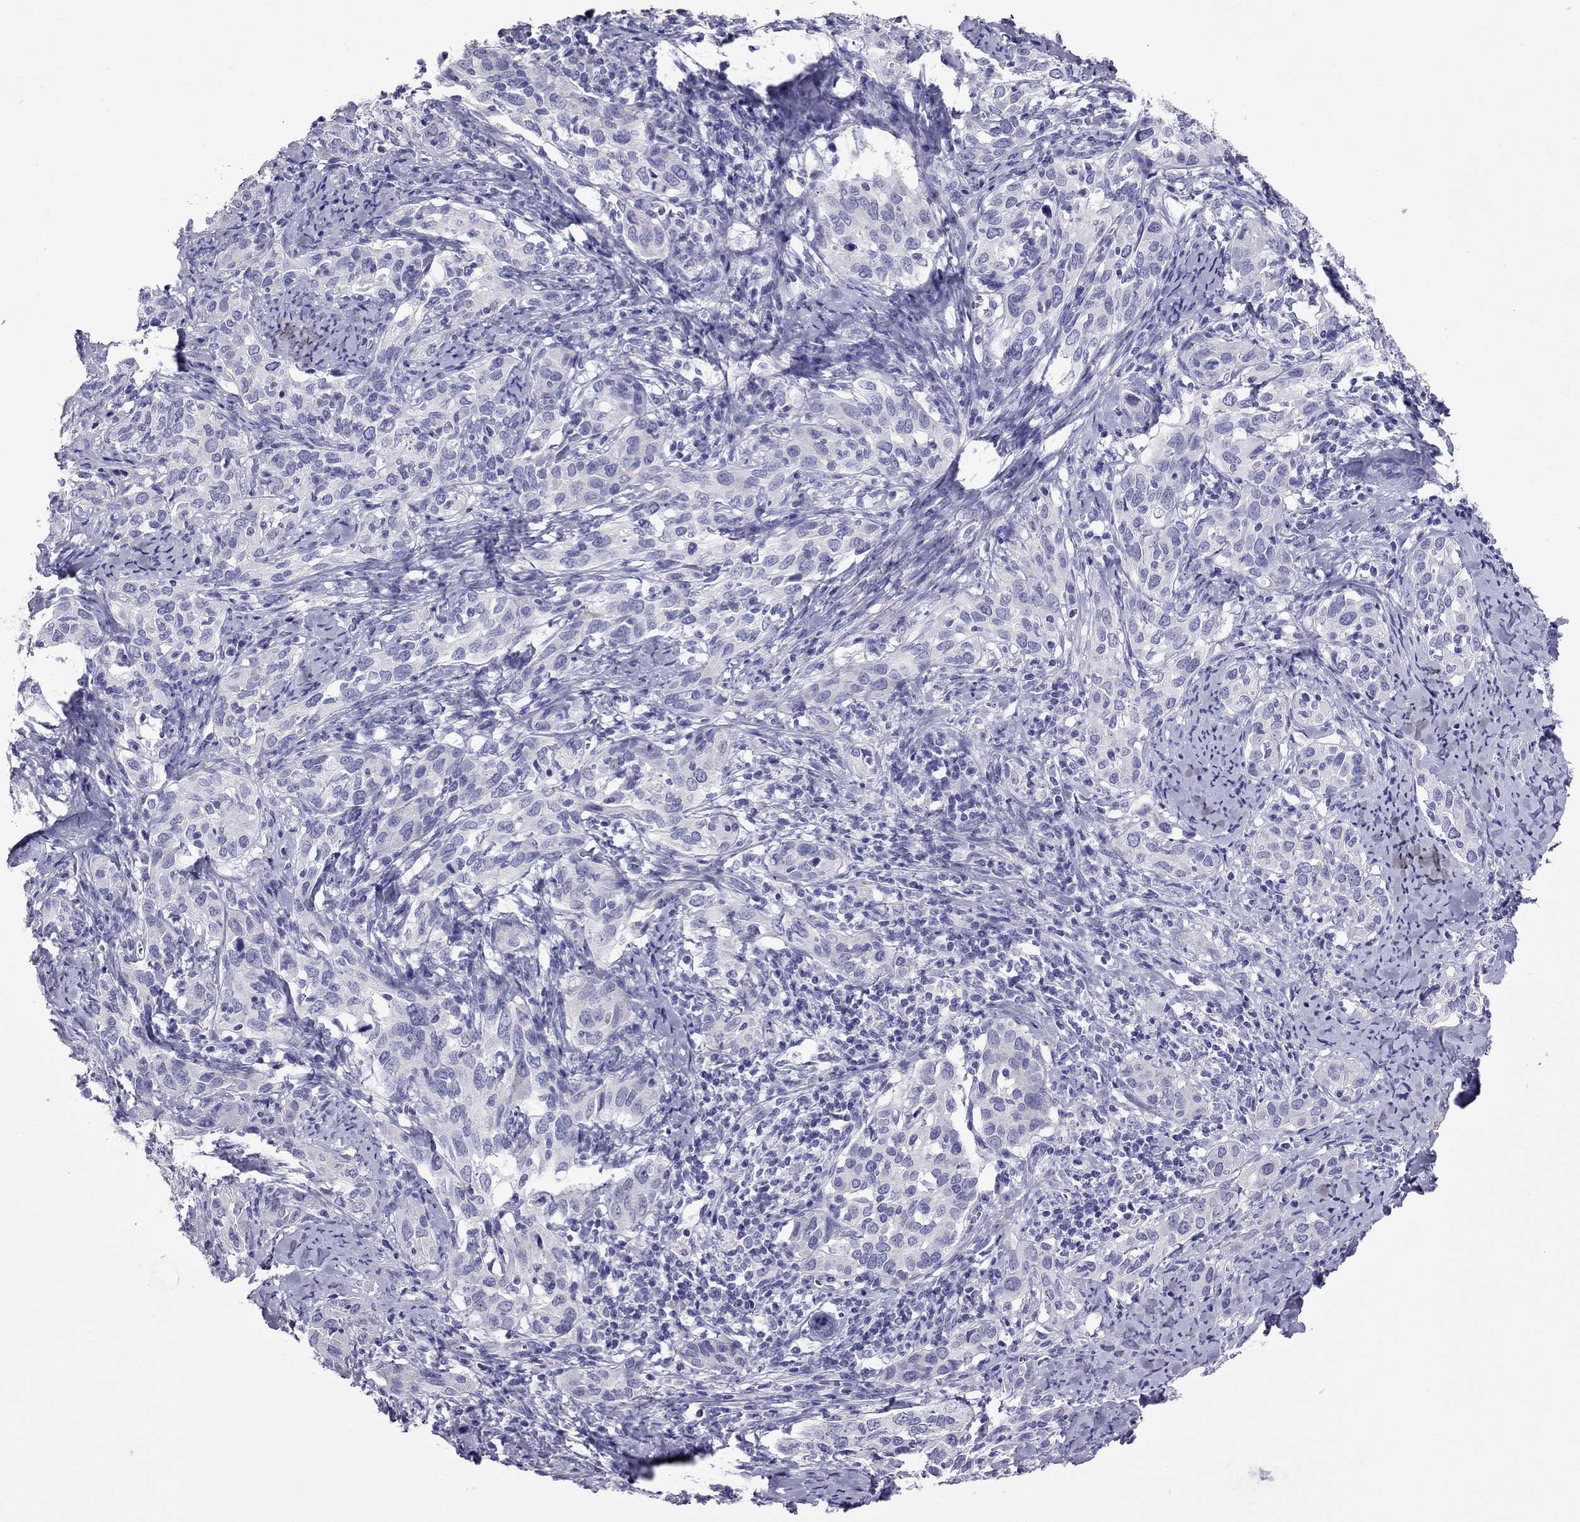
{"staining": {"intensity": "negative", "quantity": "none", "location": "none"}, "tissue": "cervical cancer", "cell_type": "Tumor cells", "image_type": "cancer", "snomed": [{"axis": "morphology", "description": "Squamous cell carcinoma, NOS"}, {"axis": "topography", "description": "Cervix"}], "caption": "Image shows no protein expression in tumor cells of cervical cancer (squamous cell carcinoma) tissue.", "gene": "TTLL13", "patient": {"sex": "female", "age": 51}}